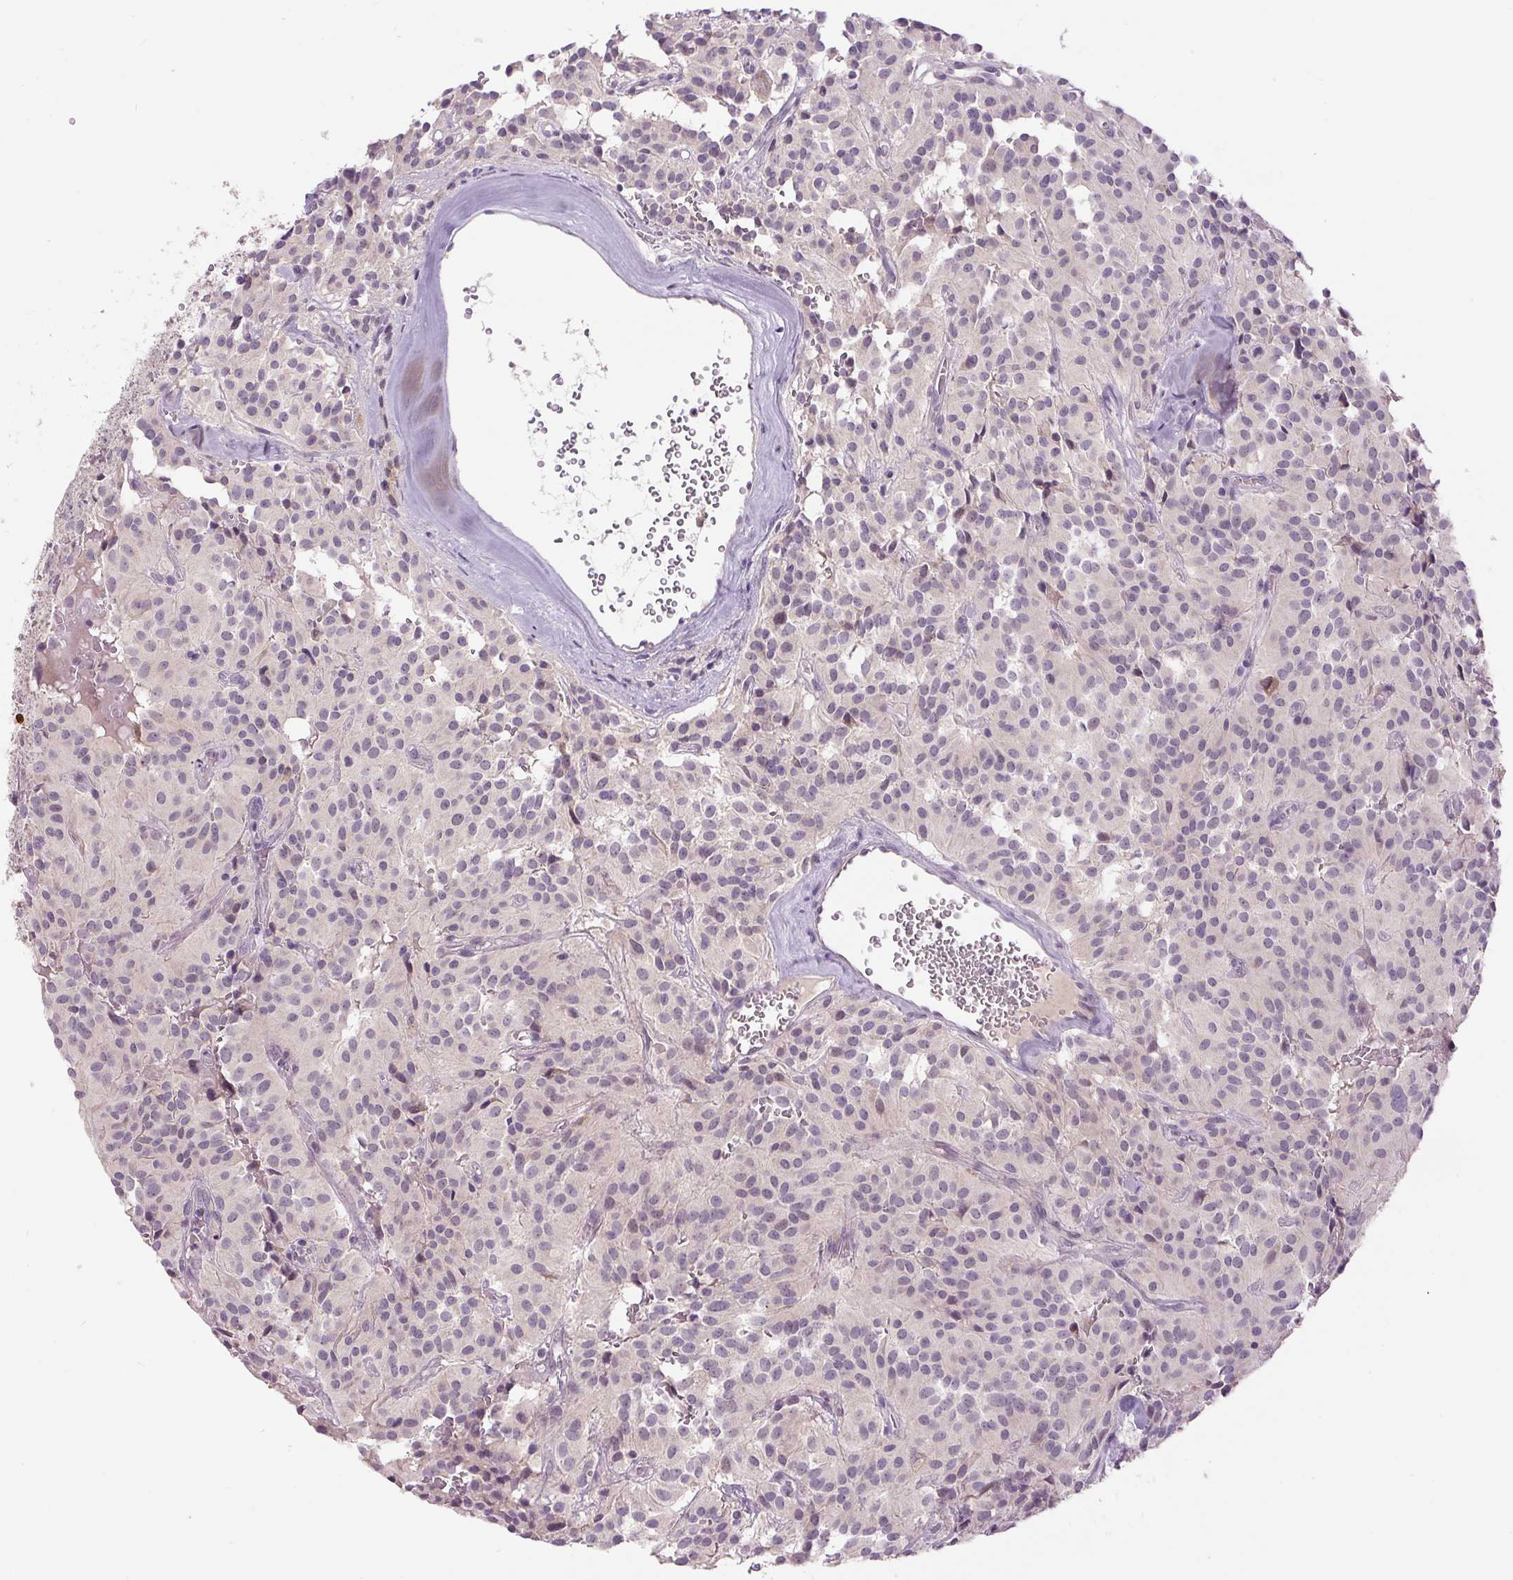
{"staining": {"intensity": "negative", "quantity": "none", "location": "none"}, "tissue": "glioma", "cell_type": "Tumor cells", "image_type": "cancer", "snomed": [{"axis": "morphology", "description": "Glioma, malignant, Low grade"}, {"axis": "topography", "description": "Brain"}], "caption": "An immunohistochemistry image of malignant low-grade glioma is shown. There is no staining in tumor cells of malignant low-grade glioma.", "gene": "FABP7", "patient": {"sex": "male", "age": 42}}